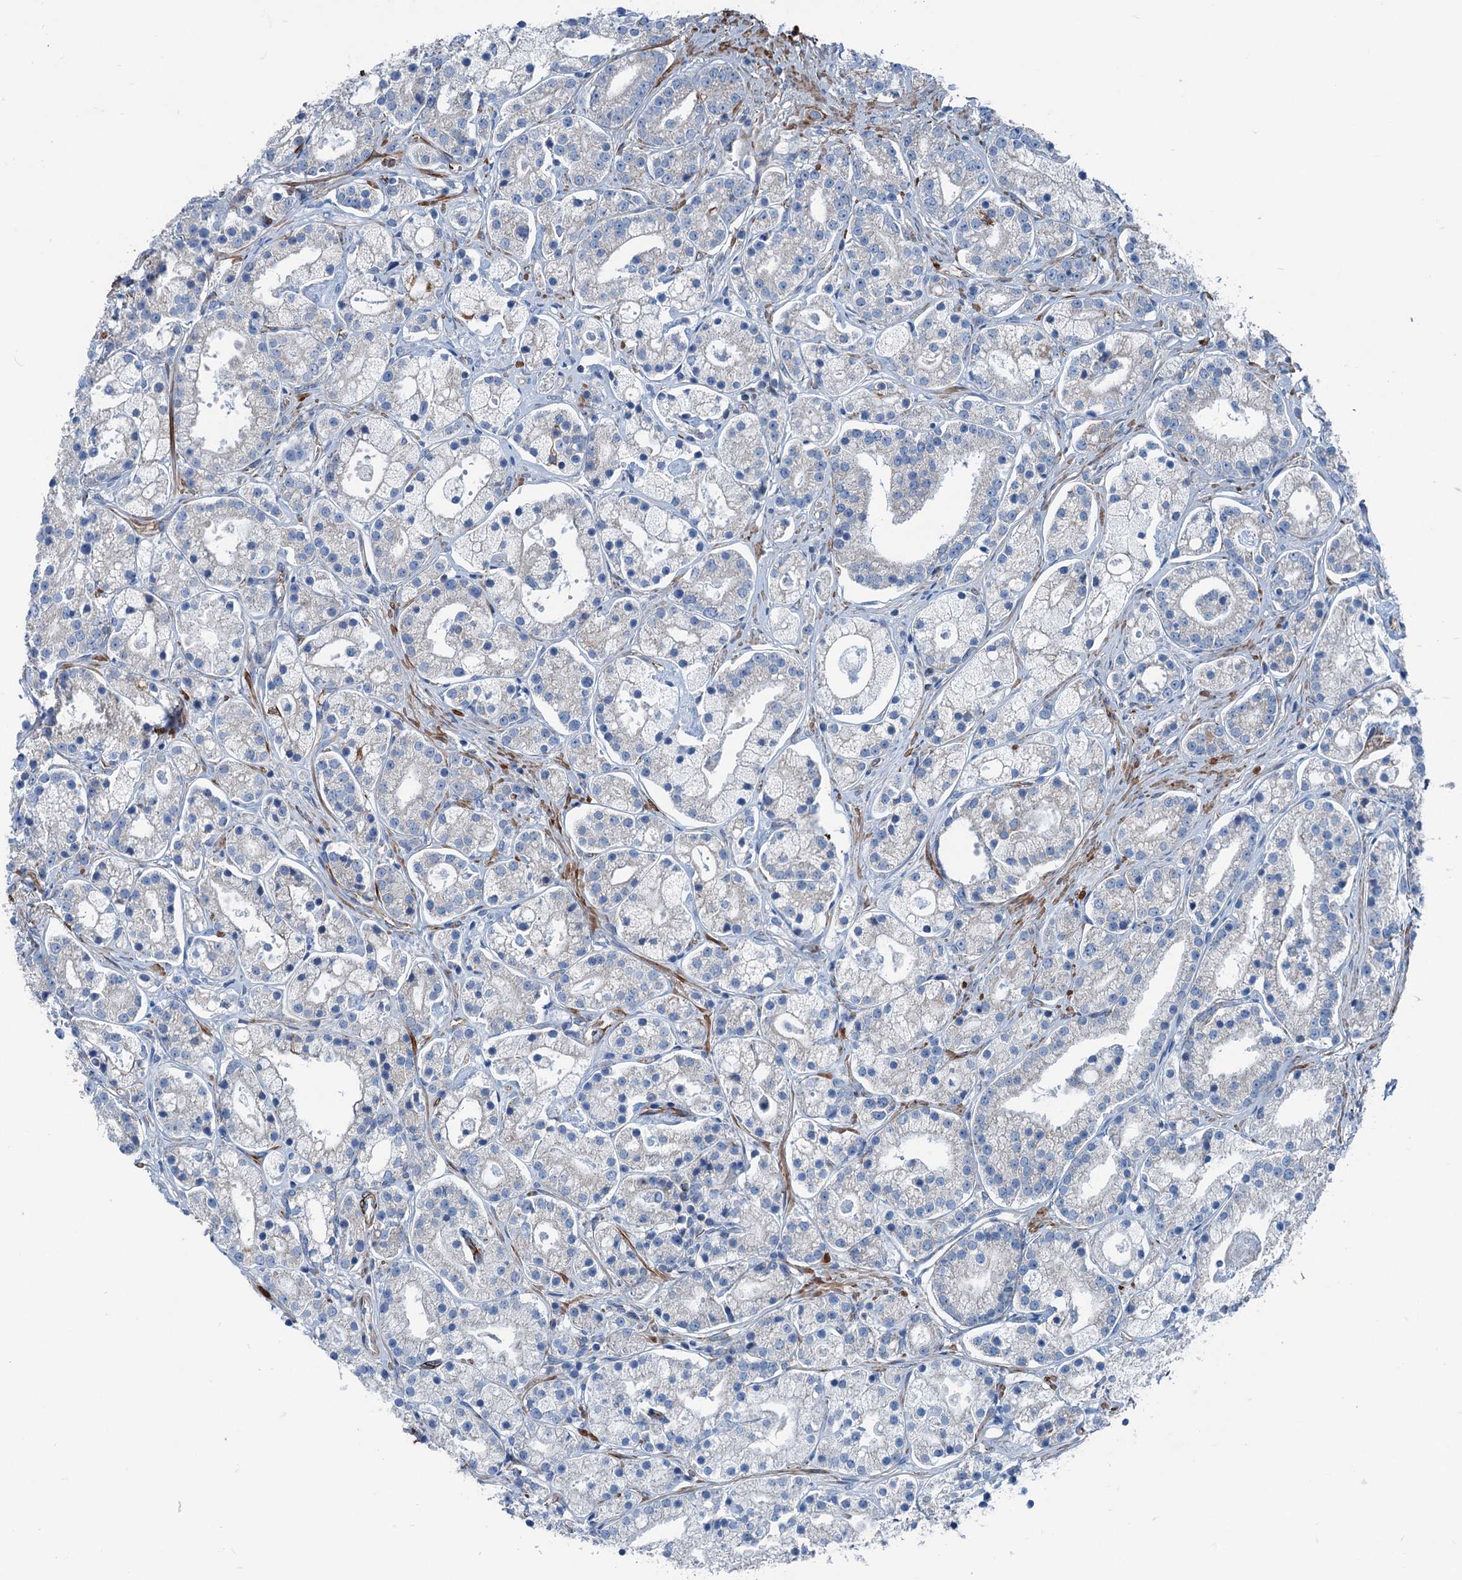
{"staining": {"intensity": "negative", "quantity": "none", "location": "none"}, "tissue": "prostate cancer", "cell_type": "Tumor cells", "image_type": "cancer", "snomed": [{"axis": "morphology", "description": "Adenocarcinoma, High grade"}, {"axis": "topography", "description": "Prostate"}], "caption": "Immunohistochemistry (IHC) of prostate cancer (high-grade adenocarcinoma) displays no expression in tumor cells.", "gene": "CALCOCO1", "patient": {"sex": "male", "age": 69}}